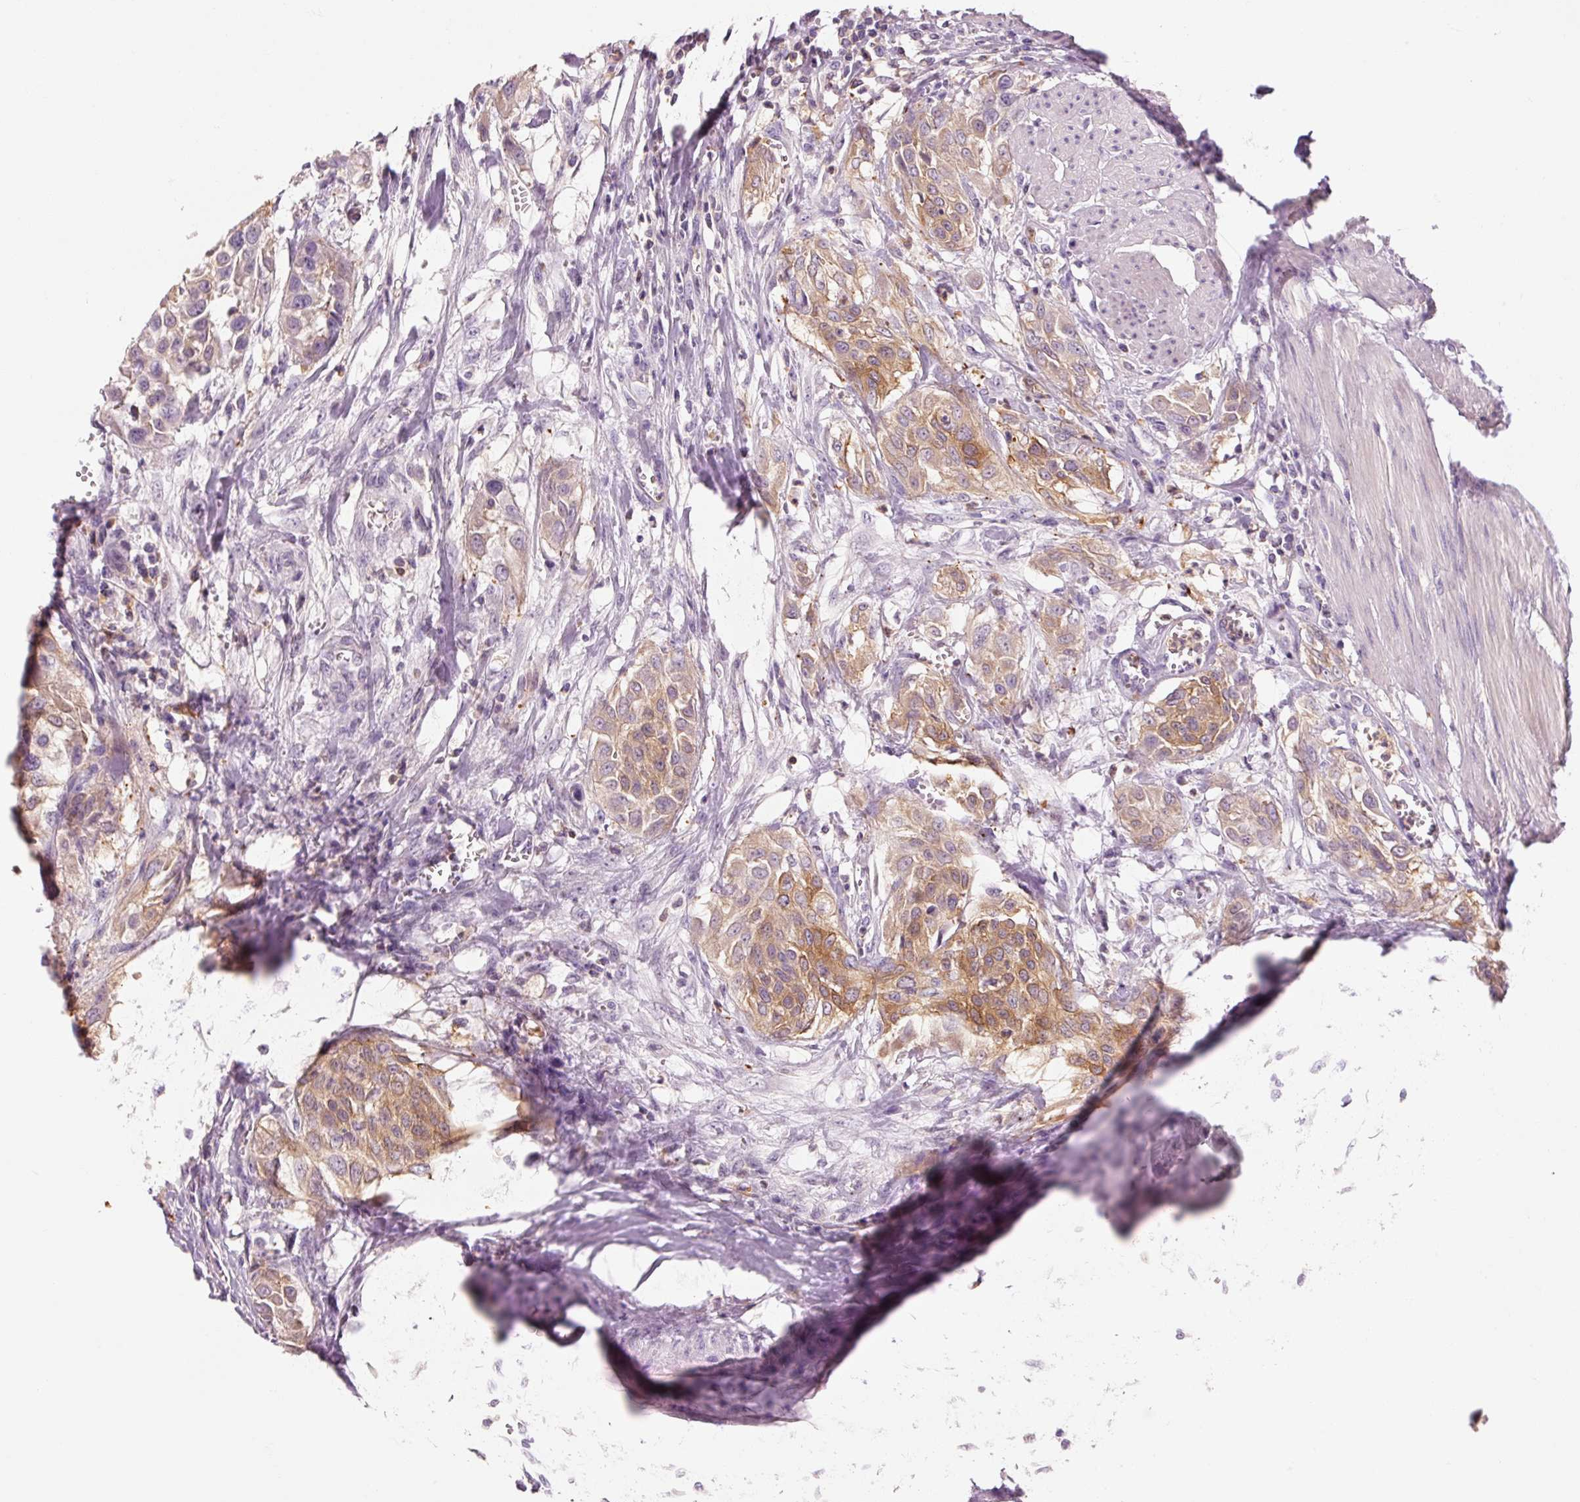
{"staining": {"intensity": "moderate", "quantity": "25%-75%", "location": "cytoplasmic/membranous"}, "tissue": "urothelial cancer", "cell_type": "Tumor cells", "image_type": "cancer", "snomed": [{"axis": "morphology", "description": "Urothelial carcinoma, High grade"}, {"axis": "topography", "description": "Urinary bladder"}], "caption": "Protein analysis of urothelial carcinoma (high-grade) tissue reveals moderate cytoplasmic/membranous positivity in approximately 25%-75% of tumor cells.", "gene": "OR8K1", "patient": {"sex": "male", "age": 57}}